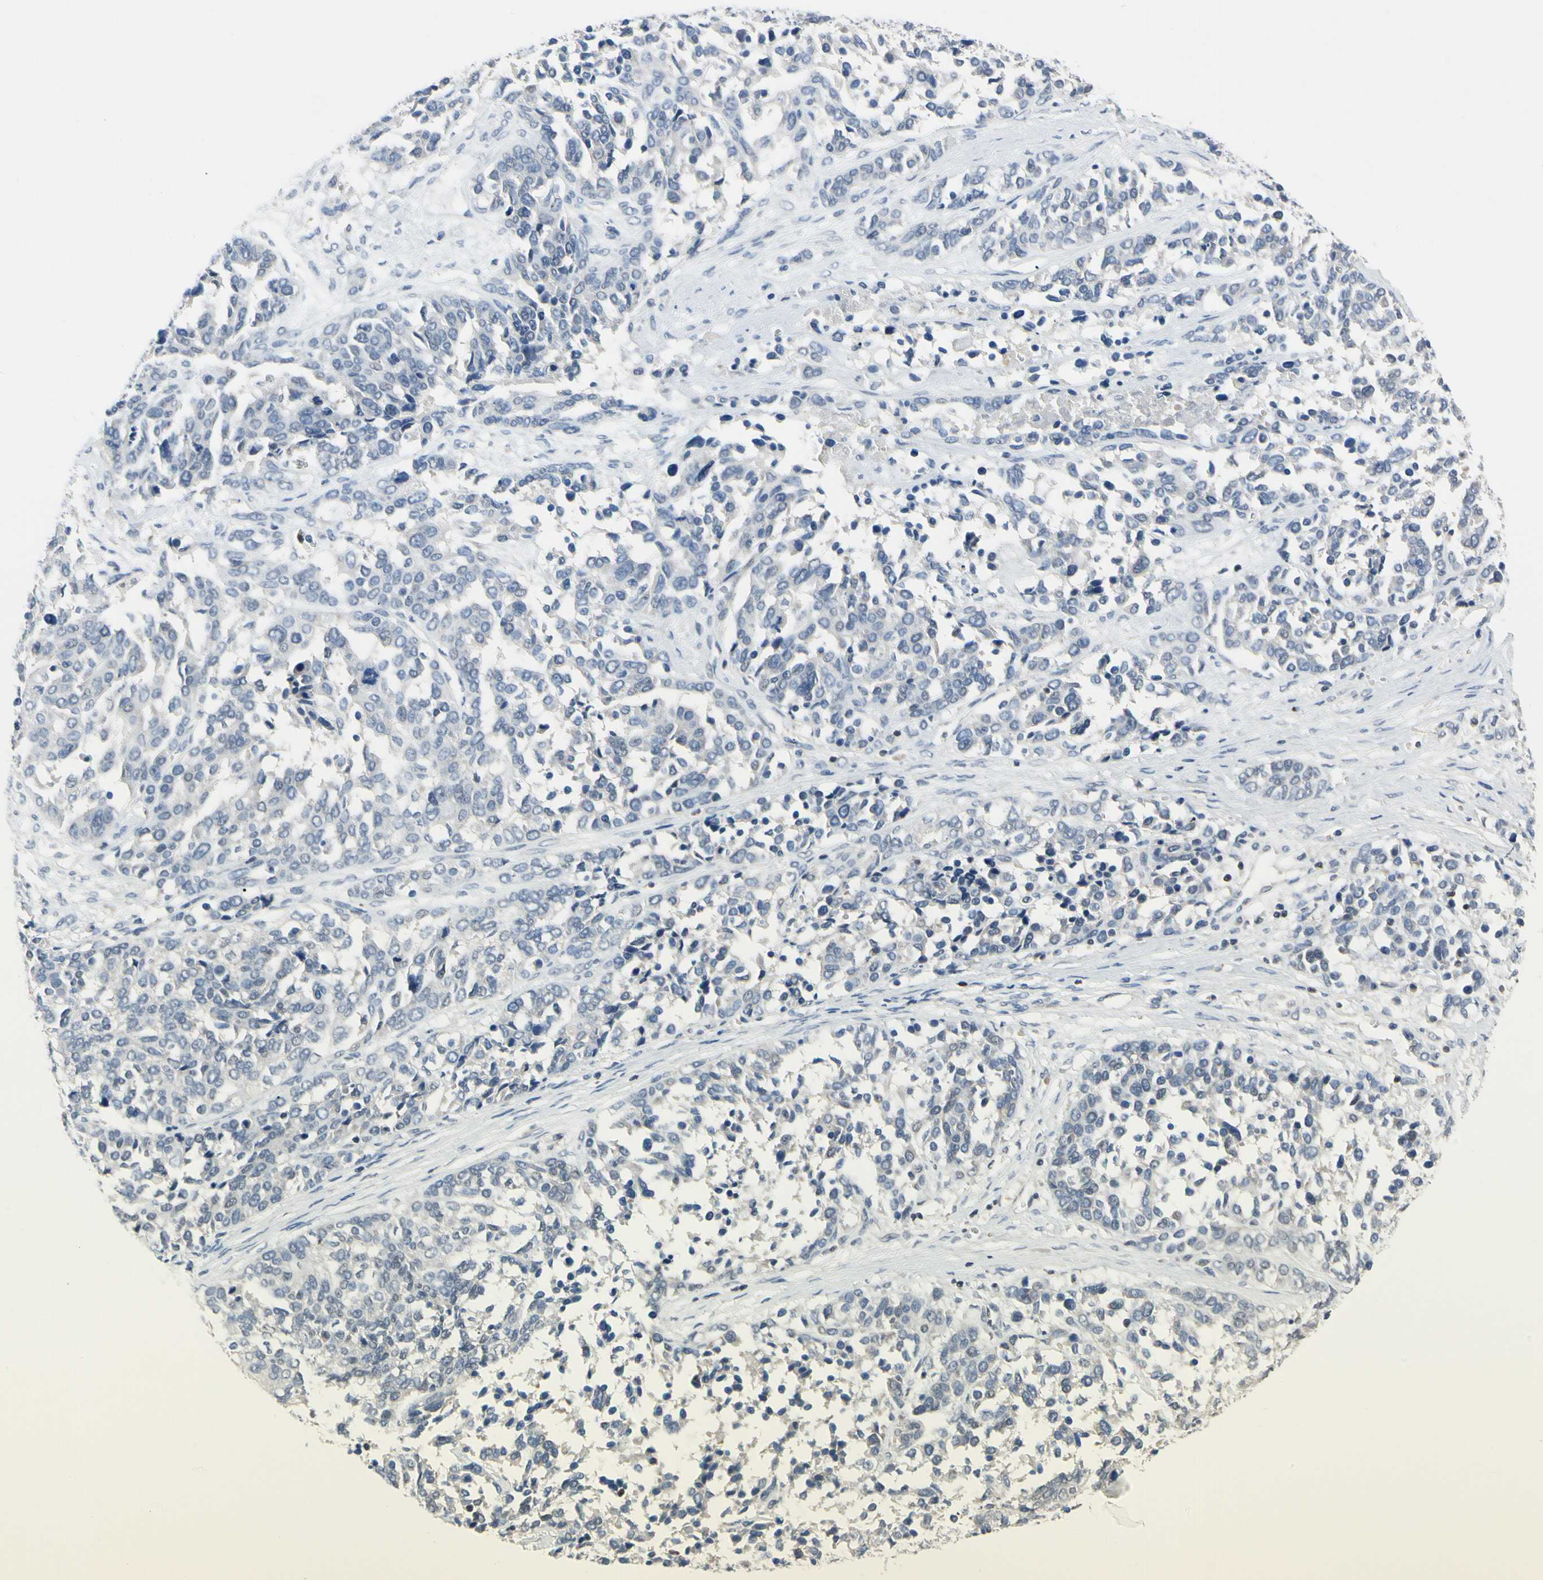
{"staining": {"intensity": "negative", "quantity": "none", "location": "none"}, "tissue": "ovarian cancer", "cell_type": "Tumor cells", "image_type": "cancer", "snomed": [{"axis": "morphology", "description": "Cystadenocarcinoma, serous, NOS"}, {"axis": "topography", "description": "Ovary"}], "caption": "This histopathology image is of ovarian serous cystadenocarcinoma stained with immunohistochemistry (IHC) to label a protein in brown with the nuclei are counter-stained blue. There is no staining in tumor cells.", "gene": "NFATC2", "patient": {"sex": "female", "age": 44}}